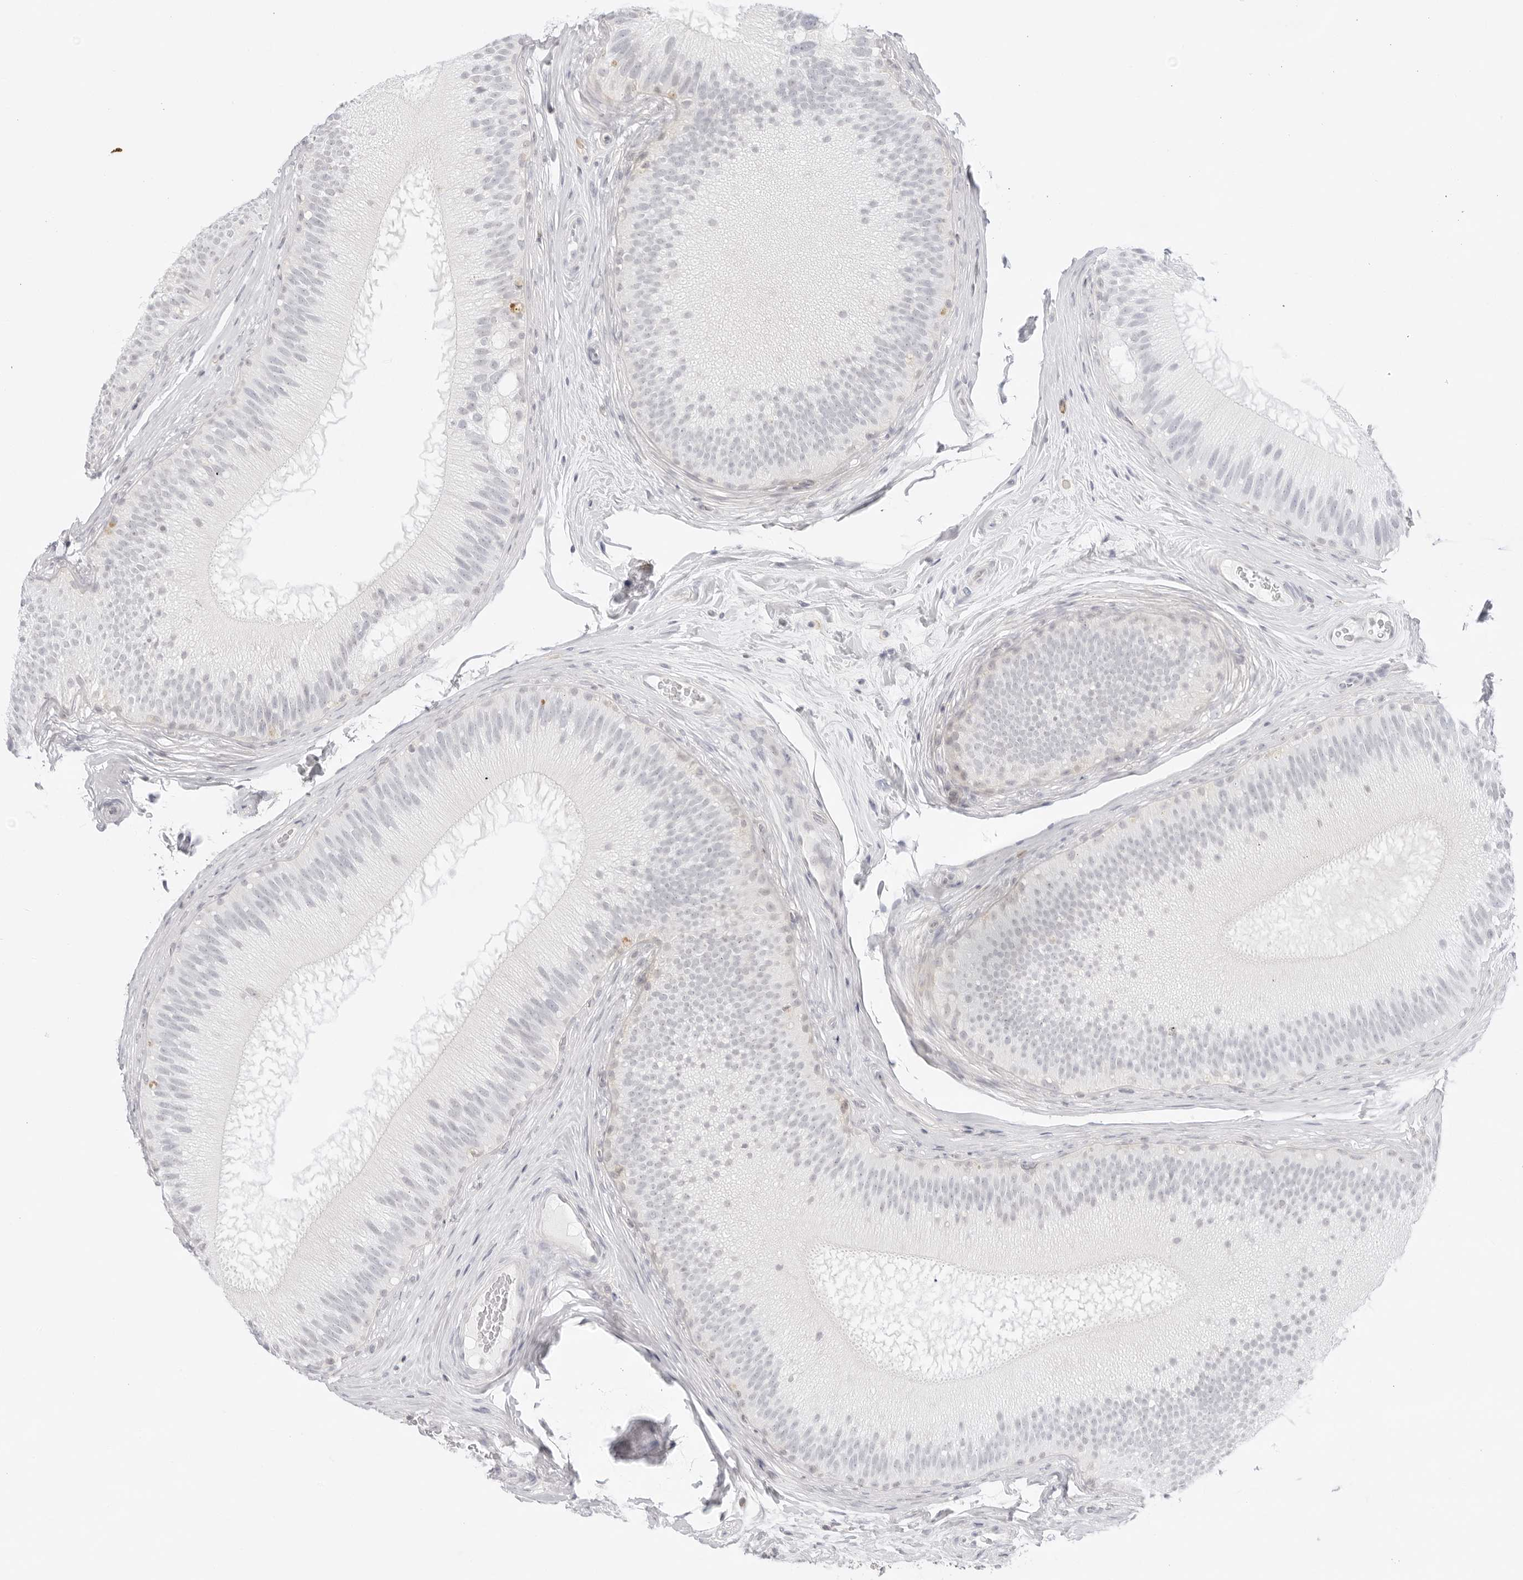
{"staining": {"intensity": "negative", "quantity": "none", "location": "none"}, "tissue": "epididymis", "cell_type": "Glandular cells", "image_type": "normal", "snomed": [{"axis": "morphology", "description": "Normal tissue, NOS"}, {"axis": "topography", "description": "Epididymis"}], "caption": "Immunohistochemistry (IHC) histopathology image of unremarkable human epididymis stained for a protein (brown), which shows no positivity in glandular cells. (DAB IHC, high magnification).", "gene": "TNFRSF14", "patient": {"sex": "male", "age": 45}}